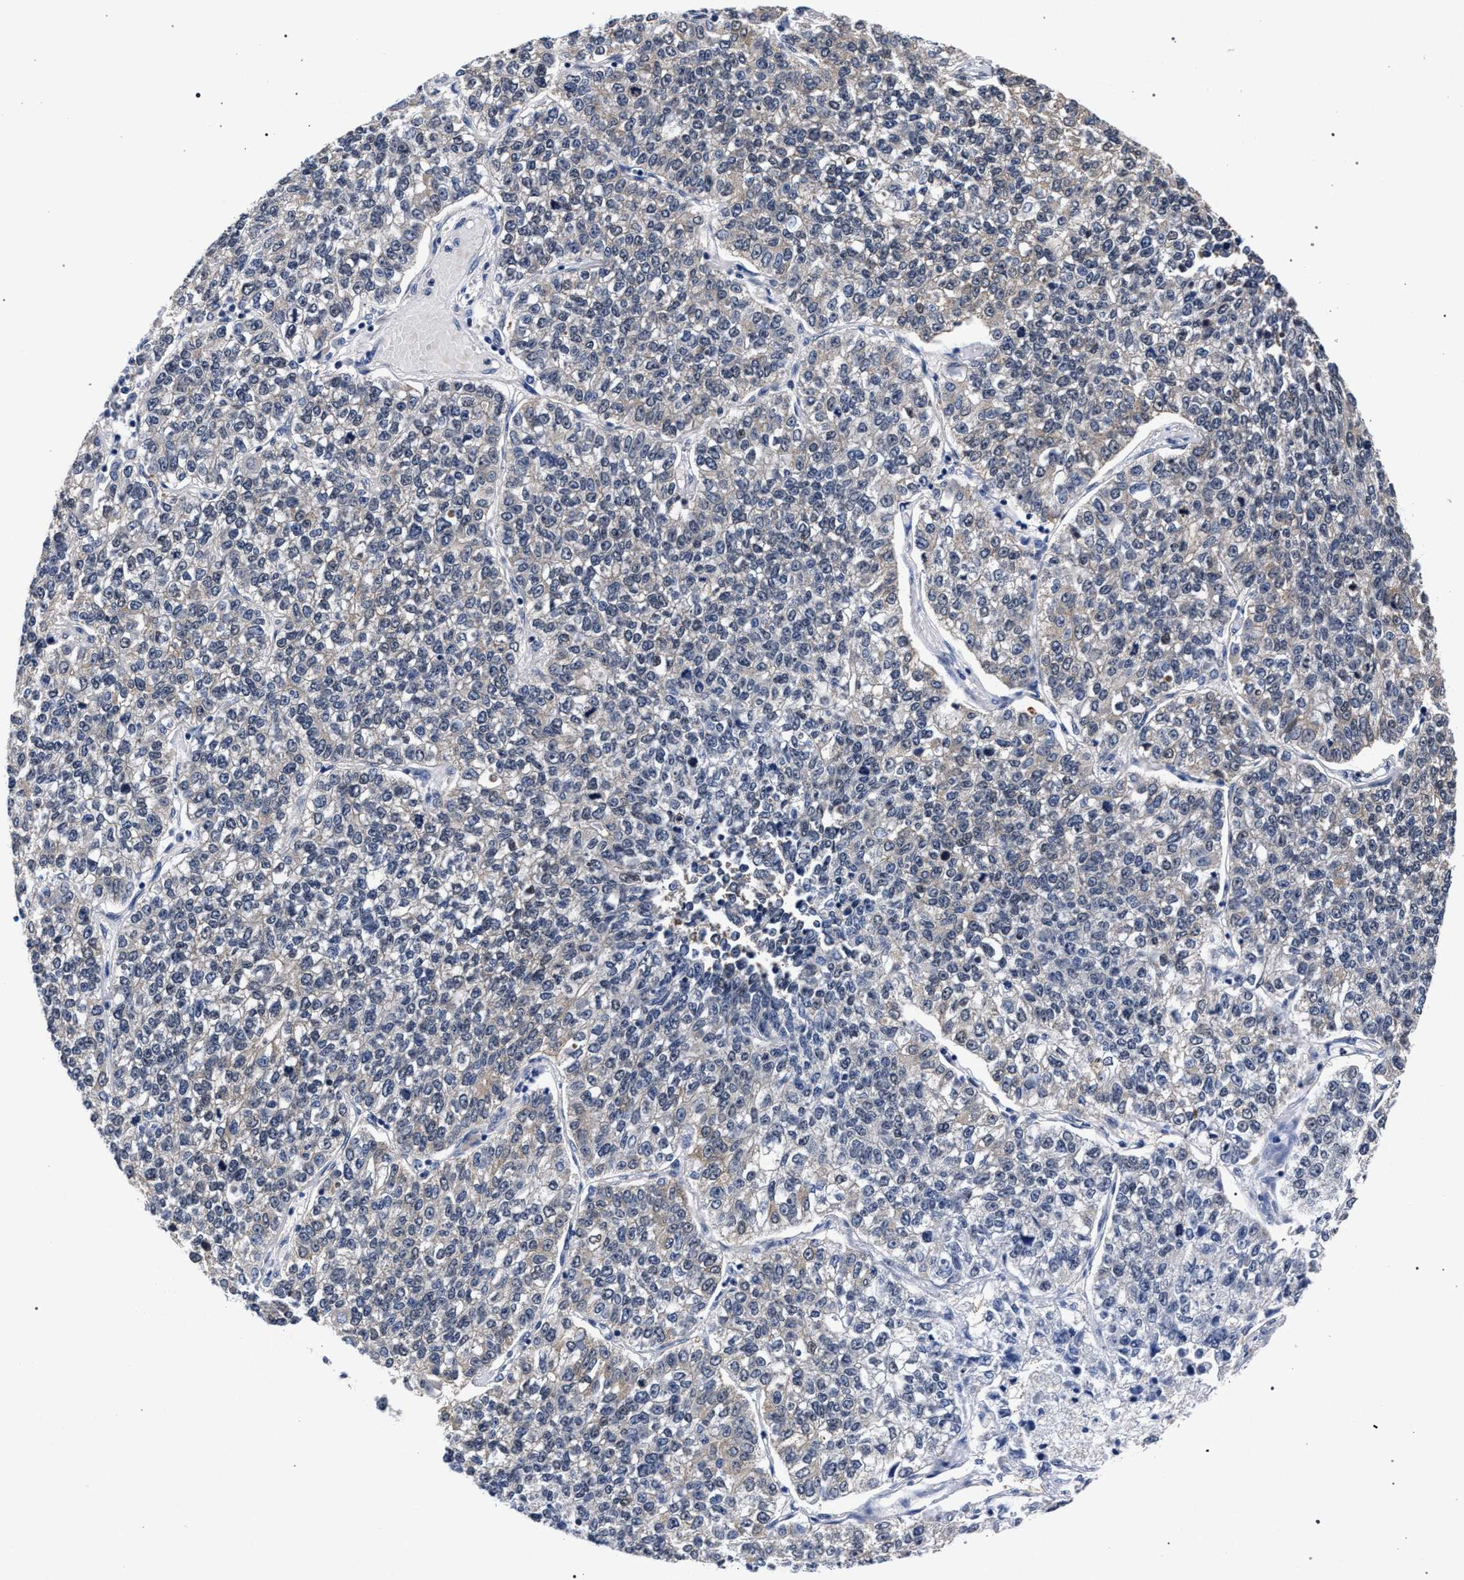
{"staining": {"intensity": "negative", "quantity": "none", "location": "none"}, "tissue": "lung cancer", "cell_type": "Tumor cells", "image_type": "cancer", "snomed": [{"axis": "morphology", "description": "Adenocarcinoma, NOS"}, {"axis": "topography", "description": "Lung"}], "caption": "Immunohistochemistry (IHC) of human lung cancer (adenocarcinoma) demonstrates no staining in tumor cells. Nuclei are stained in blue.", "gene": "RBM33", "patient": {"sex": "male", "age": 49}}